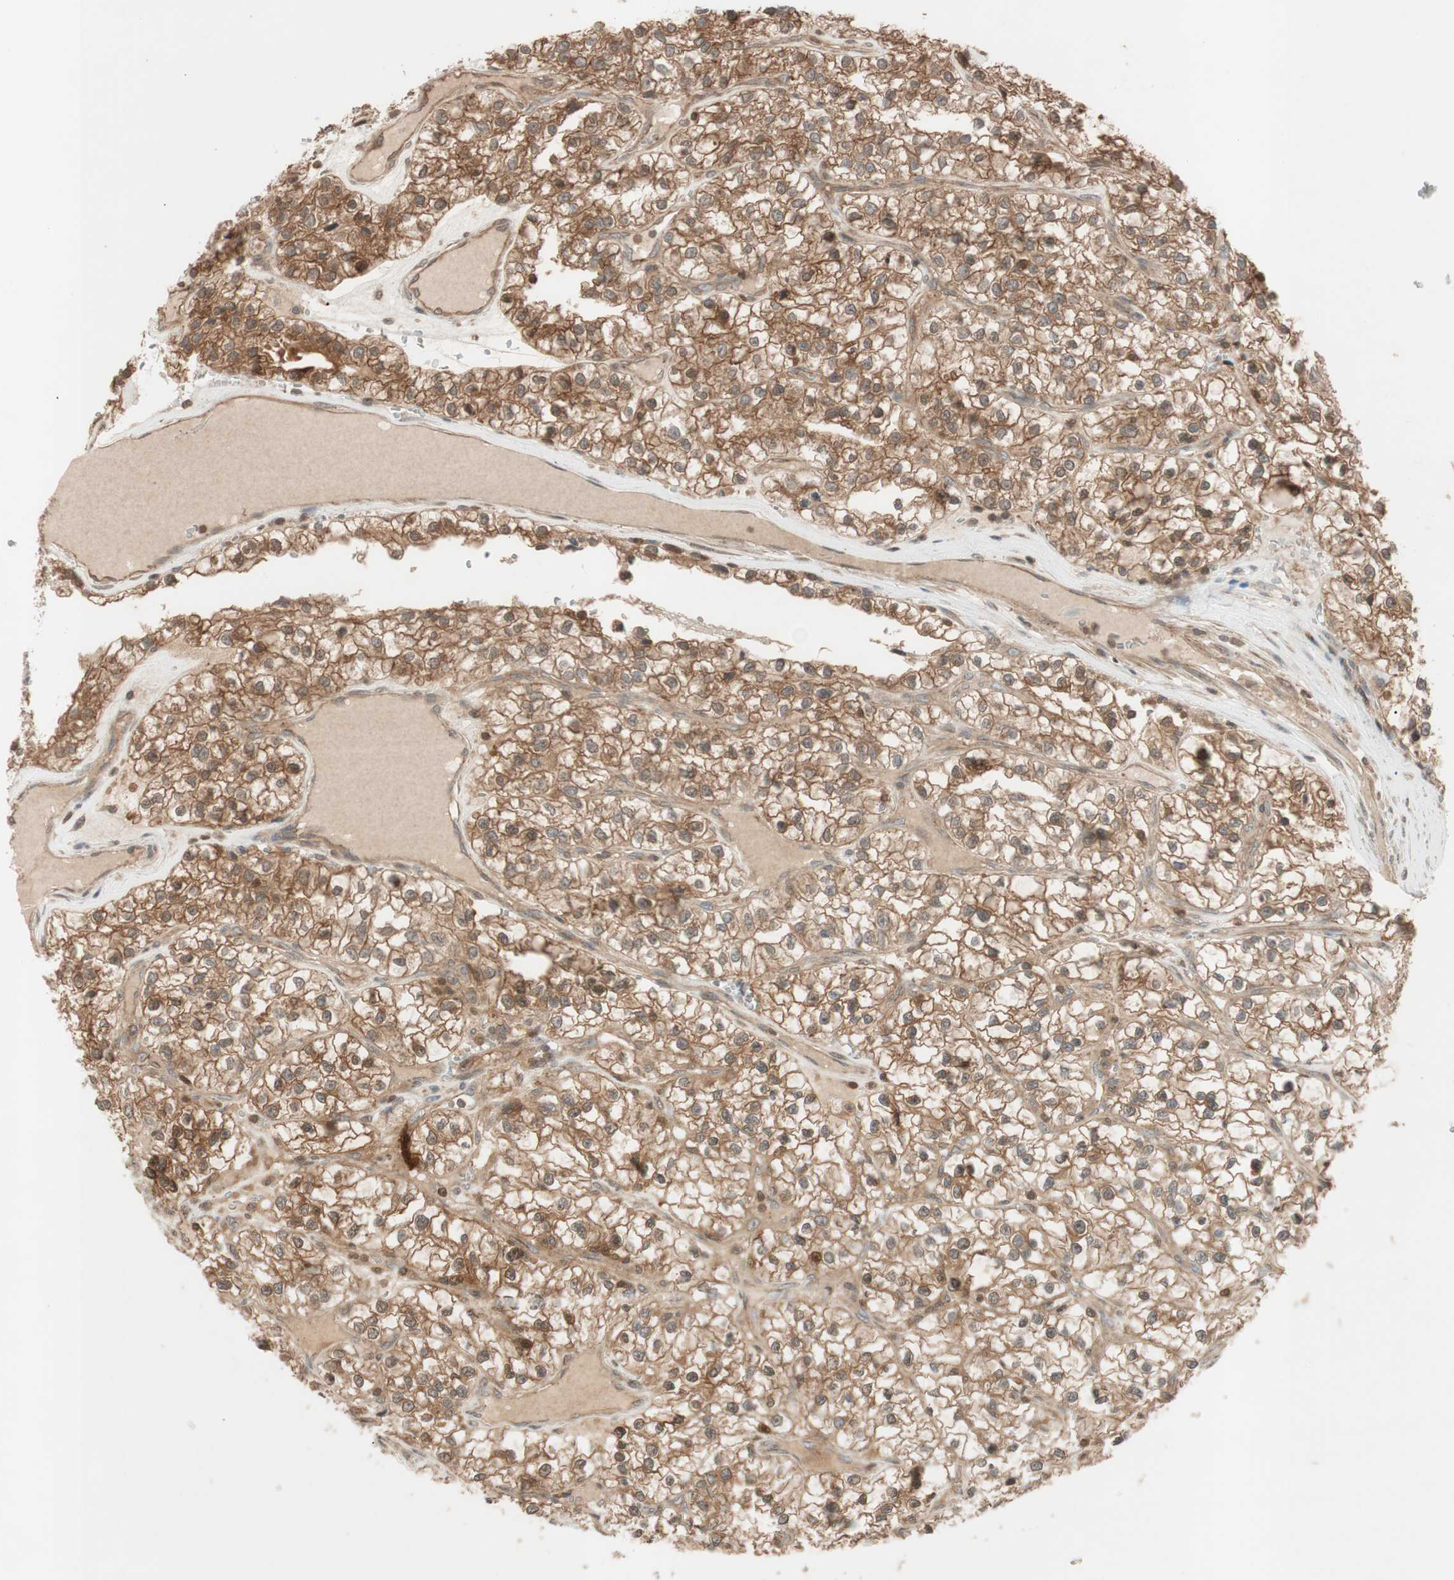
{"staining": {"intensity": "moderate", "quantity": ">75%", "location": "cytoplasmic/membranous,nuclear"}, "tissue": "renal cancer", "cell_type": "Tumor cells", "image_type": "cancer", "snomed": [{"axis": "morphology", "description": "Adenocarcinoma, NOS"}, {"axis": "topography", "description": "Kidney"}], "caption": "A medium amount of moderate cytoplasmic/membranous and nuclear staining is identified in about >75% of tumor cells in renal adenocarcinoma tissue.", "gene": "EPHA8", "patient": {"sex": "female", "age": 57}}